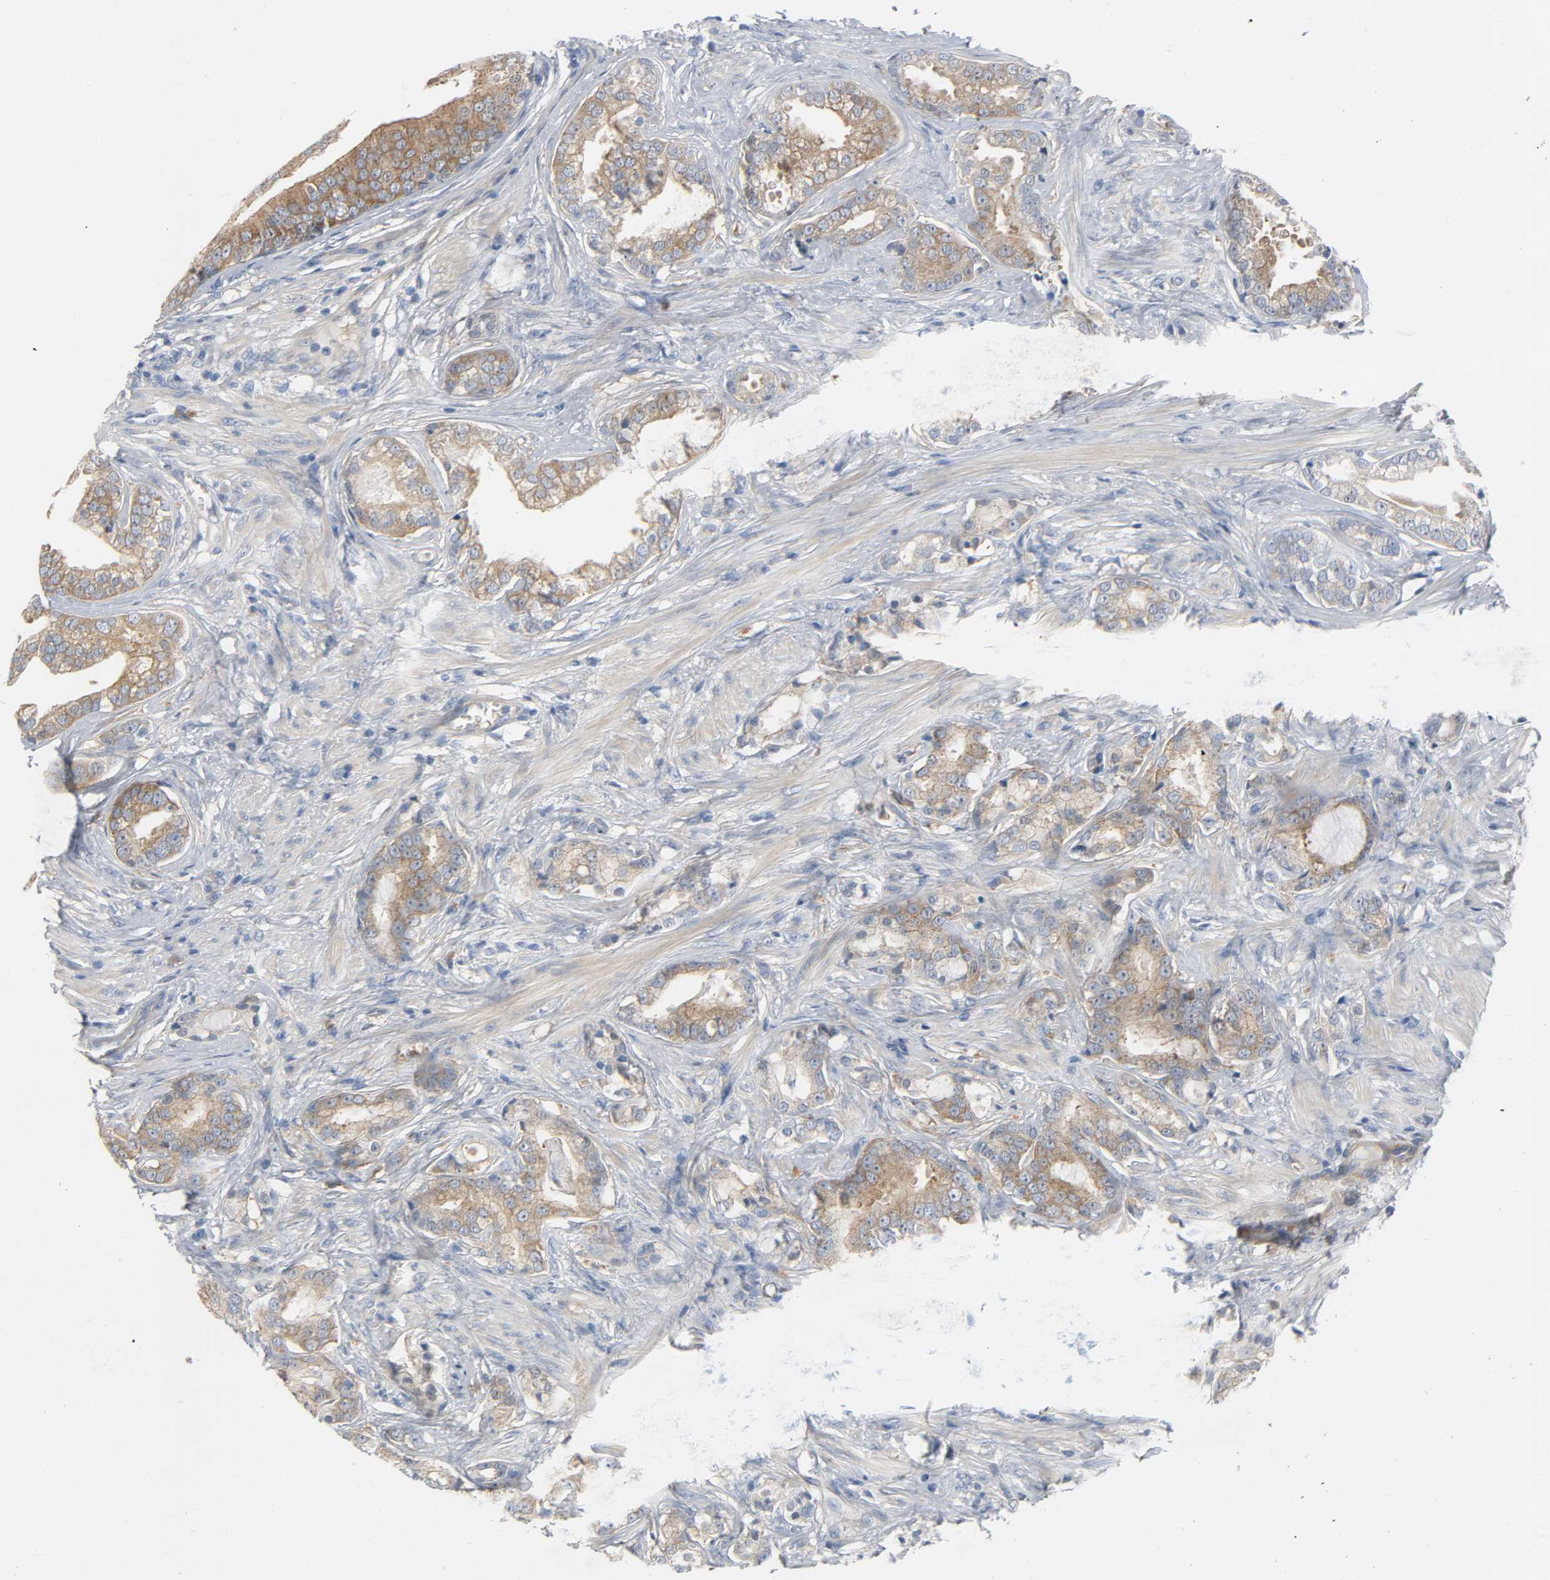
{"staining": {"intensity": "moderate", "quantity": ">75%", "location": "cytoplasmic/membranous"}, "tissue": "prostate cancer", "cell_type": "Tumor cells", "image_type": "cancer", "snomed": [{"axis": "morphology", "description": "Adenocarcinoma, Low grade"}, {"axis": "topography", "description": "Prostate"}], "caption": "High-power microscopy captured an immunohistochemistry image of adenocarcinoma (low-grade) (prostate), revealing moderate cytoplasmic/membranous positivity in about >75% of tumor cells. The protein is stained brown, and the nuclei are stained in blue (DAB IHC with brightfield microscopy, high magnification).", "gene": "ARPC1A", "patient": {"sex": "male", "age": 58}}